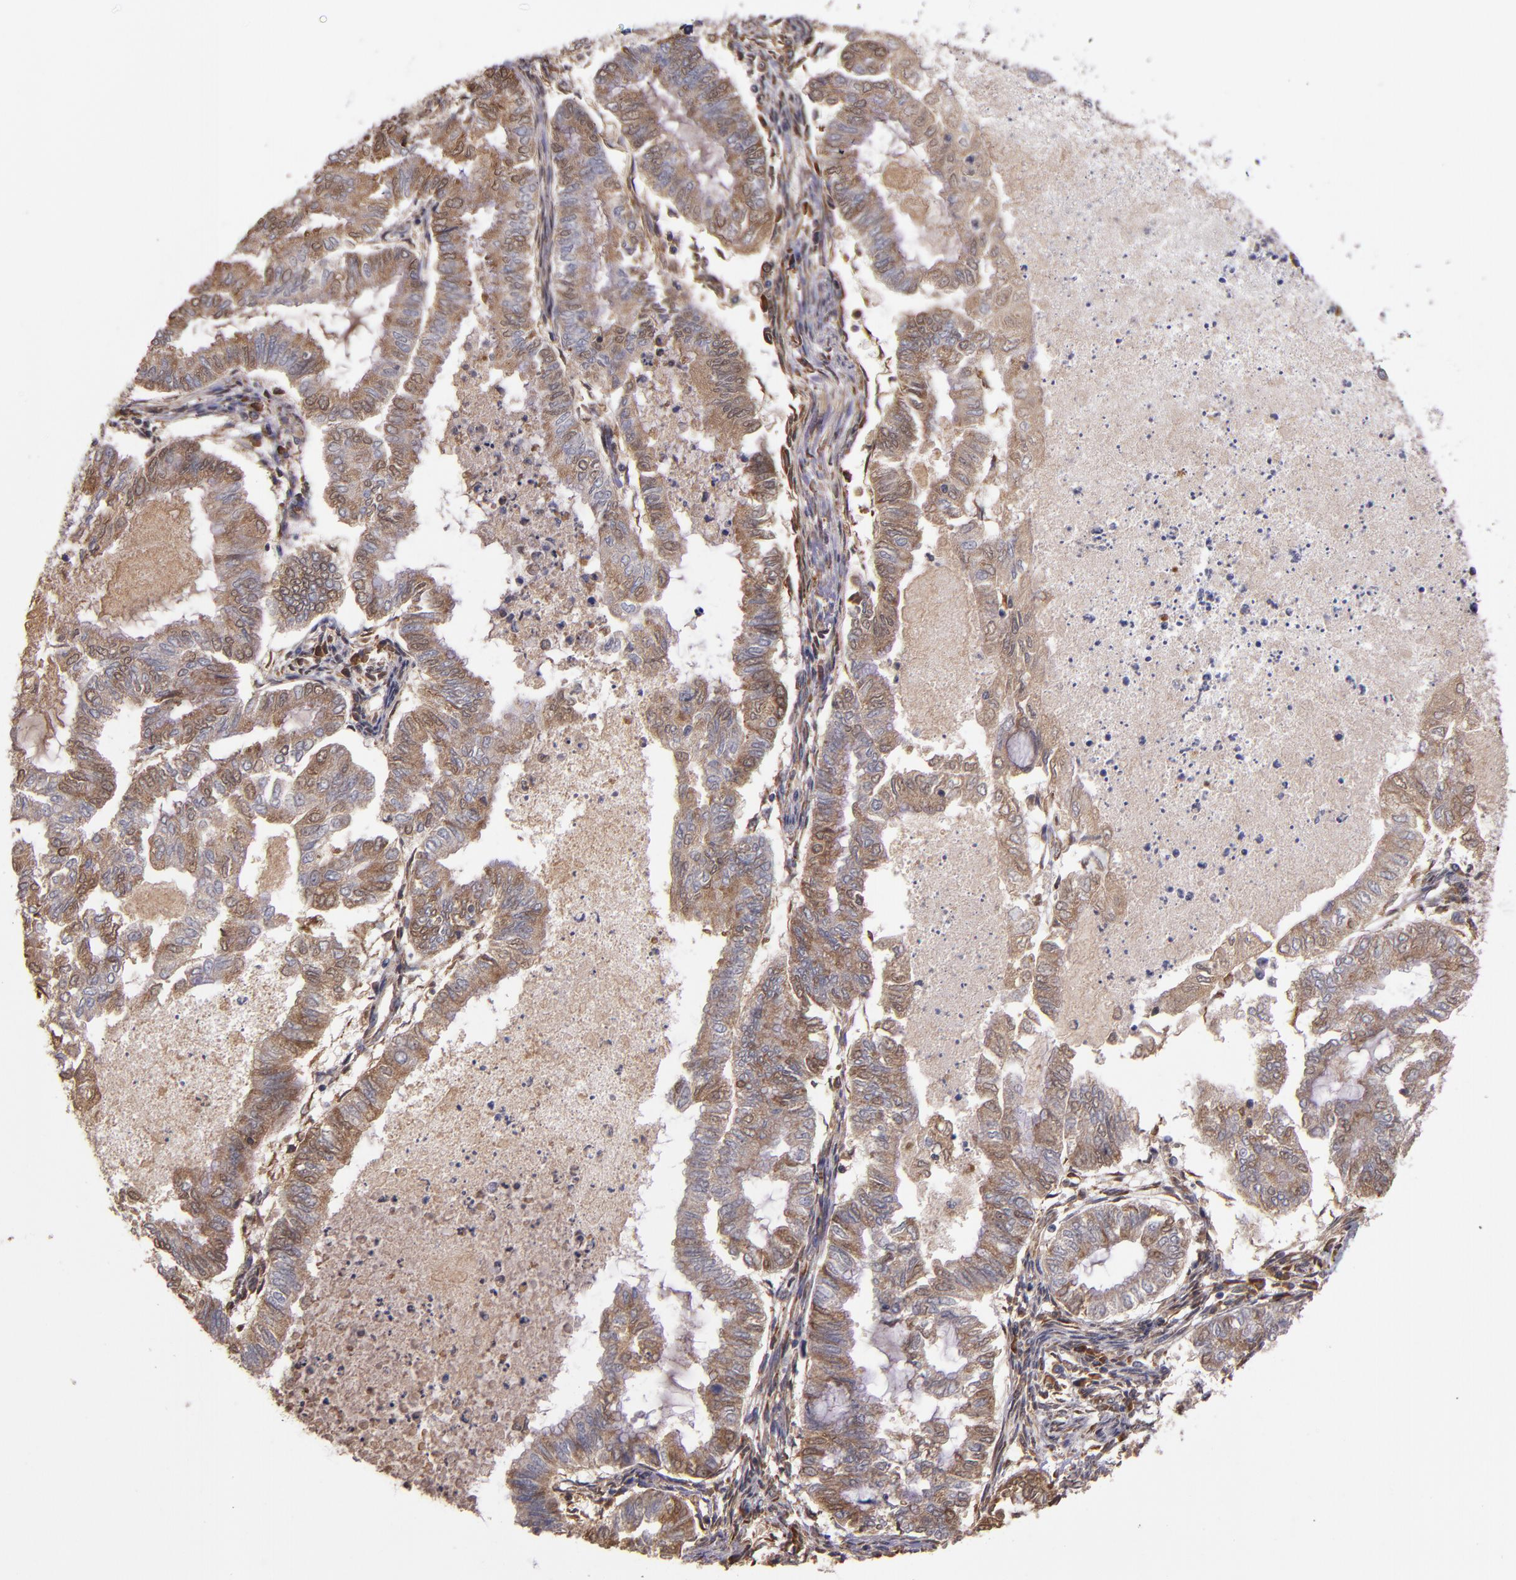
{"staining": {"intensity": "moderate", "quantity": "25%-75%", "location": "cytoplasmic/membranous"}, "tissue": "endometrial cancer", "cell_type": "Tumor cells", "image_type": "cancer", "snomed": [{"axis": "morphology", "description": "Adenocarcinoma, NOS"}, {"axis": "topography", "description": "Endometrium"}], "caption": "Immunohistochemistry (DAB (3,3'-diaminobenzidine)) staining of human endometrial cancer shows moderate cytoplasmic/membranous protein positivity in about 25%-75% of tumor cells. Nuclei are stained in blue.", "gene": "PRAF2", "patient": {"sex": "female", "age": 79}}